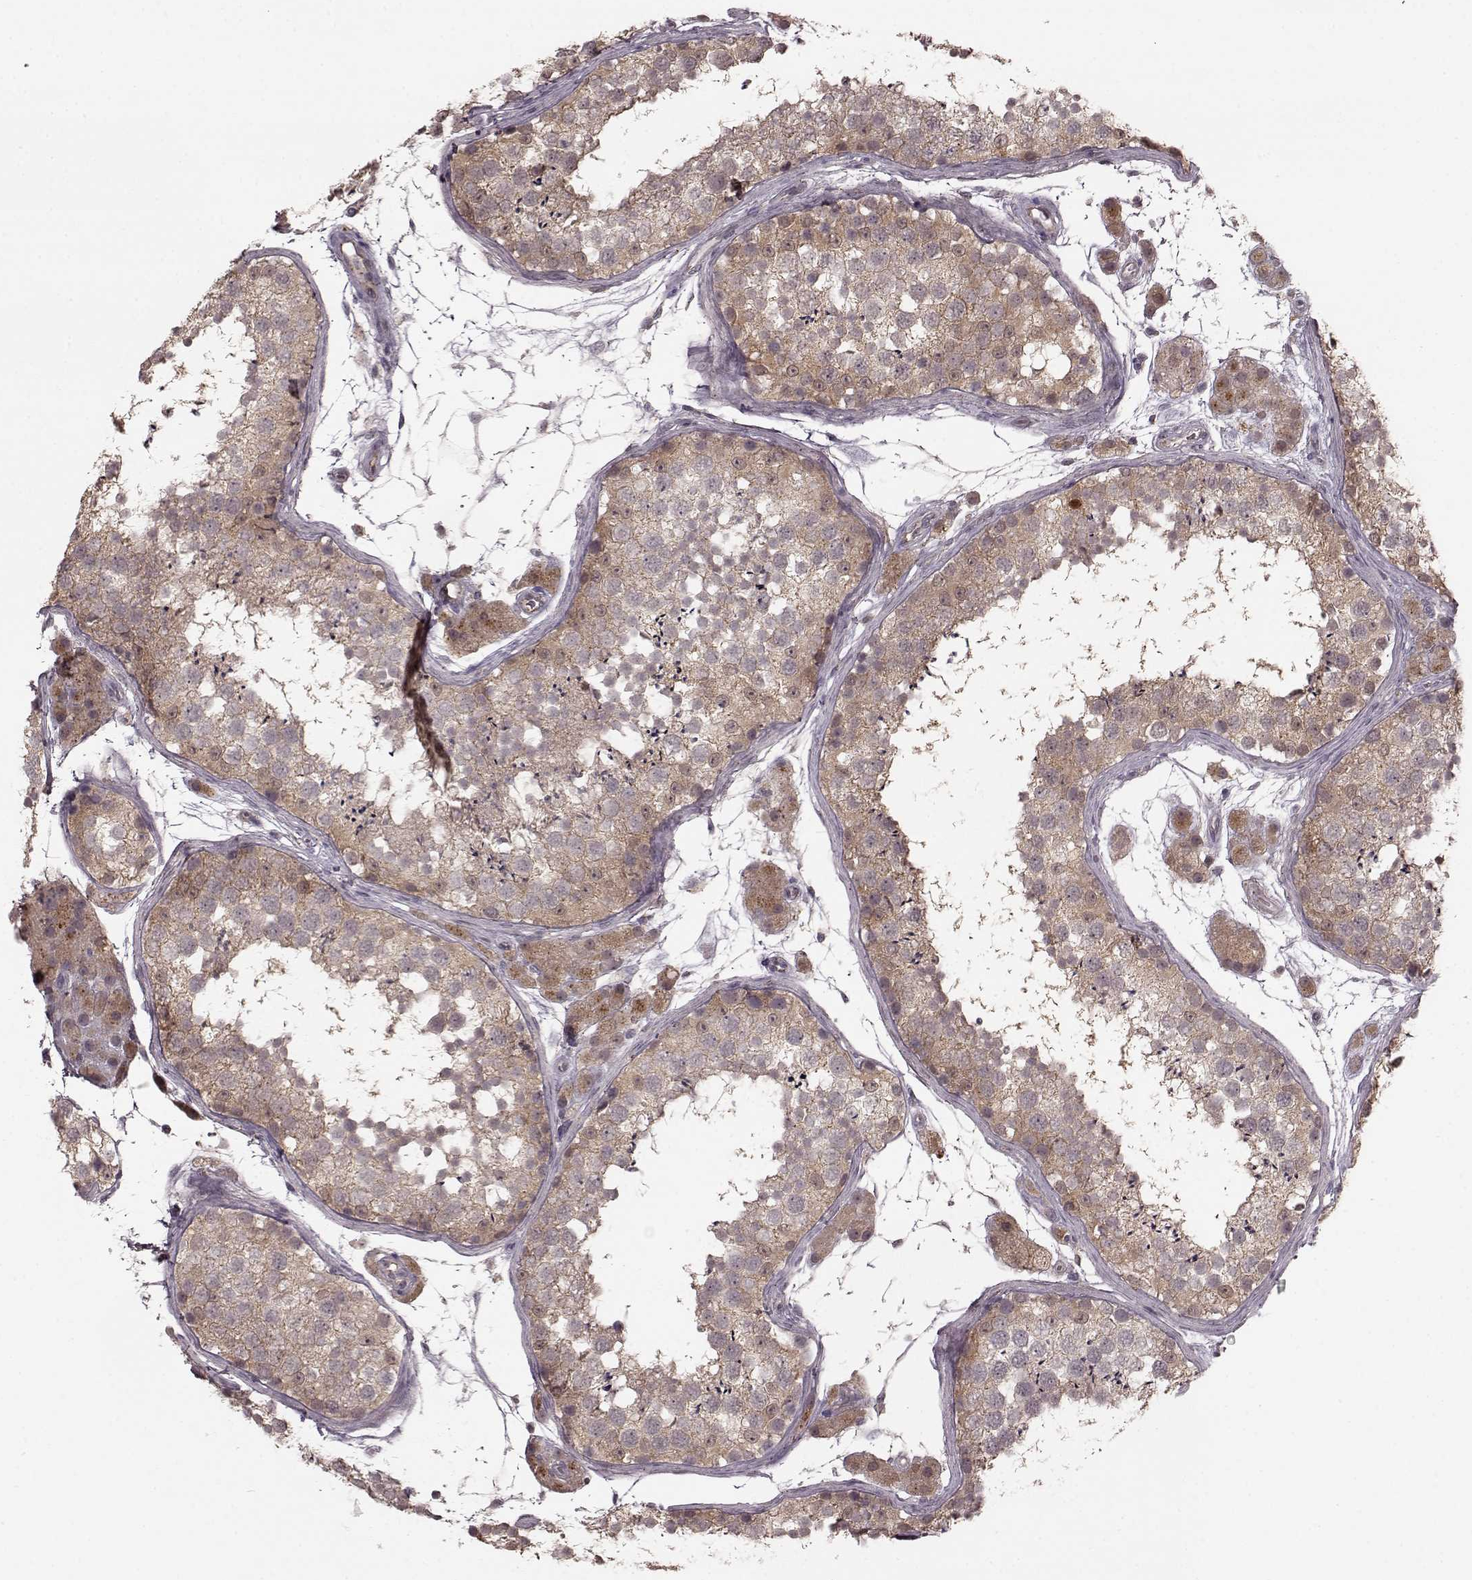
{"staining": {"intensity": "weak", "quantity": "25%-75%", "location": "cytoplasmic/membranous"}, "tissue": "testis", "cell_type": "Cells in seminiferous ducts", "image_type": "normal", "snomed": [{"axis": "morphology", "description": "Normal tissue, NOS"}, {"axis": "topography", "description": "Testis"}], "caption": "Human testis stained for a protein (brown) exhibits weak cytoplasmic/membranous positive staining in about 25%-75% of cells in seminiferous ducts.", "gene": "GSS", "patient": {"sex": "male", "age": 41}}